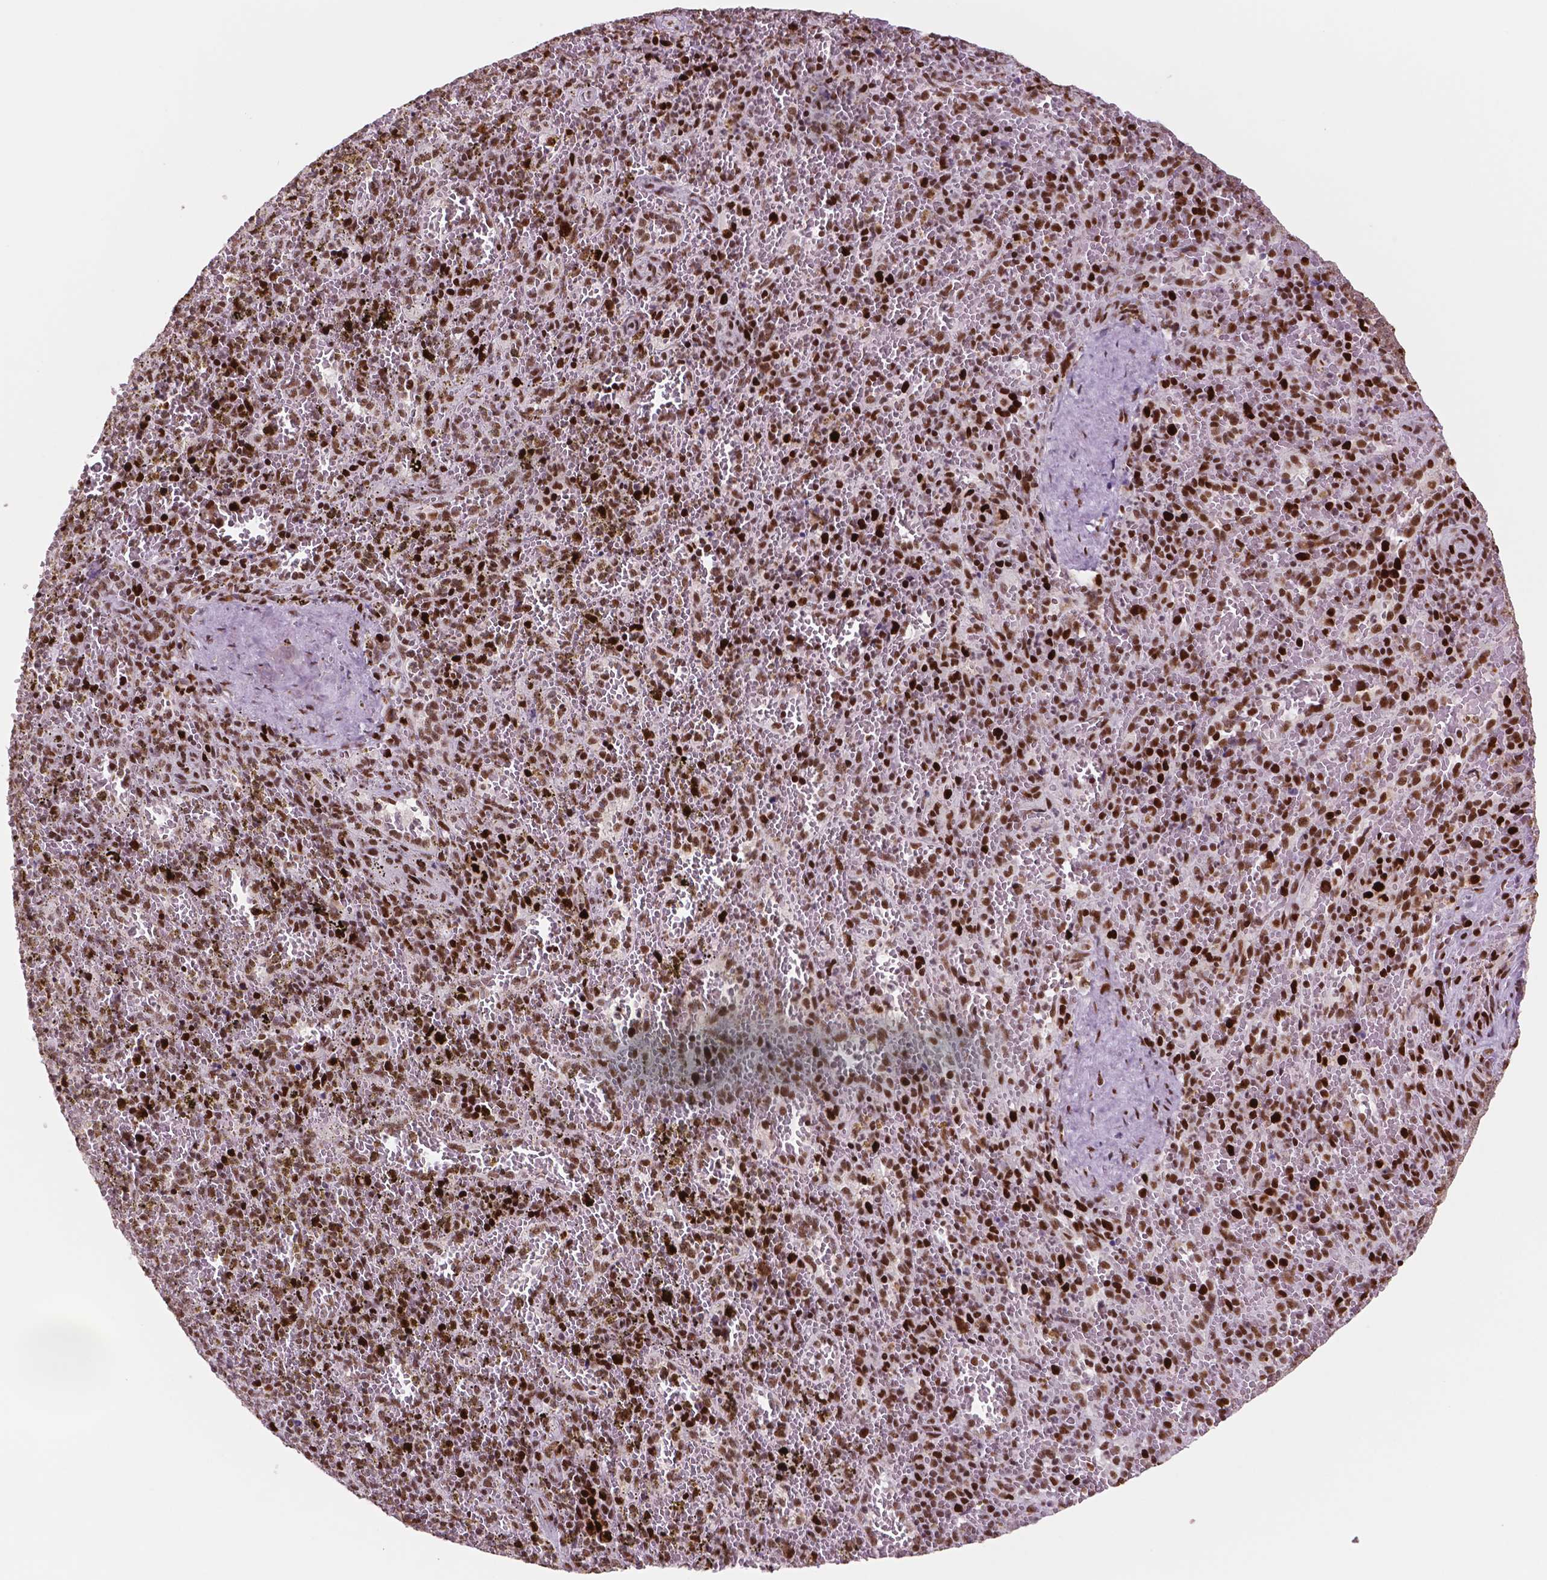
{"staining": {"intensity": "moderate", "quantity": "<25%", "location": "nuclear"}, "tissue": "spleen", "cell_type": "Cells in red pulp", "image_type": "normal", "snomed": [{"axis": "morphology", "description": "Normal tissue, NOS"}, {"axis": "topography", "description": "Spleen"}], "caption": "Spleen stained with a brown dye exhibits moderate nuclear positive staining in about <25% of cells in red pulp.", "gene": "MSH6", "patient": {"sex": "female", "age": 50}}